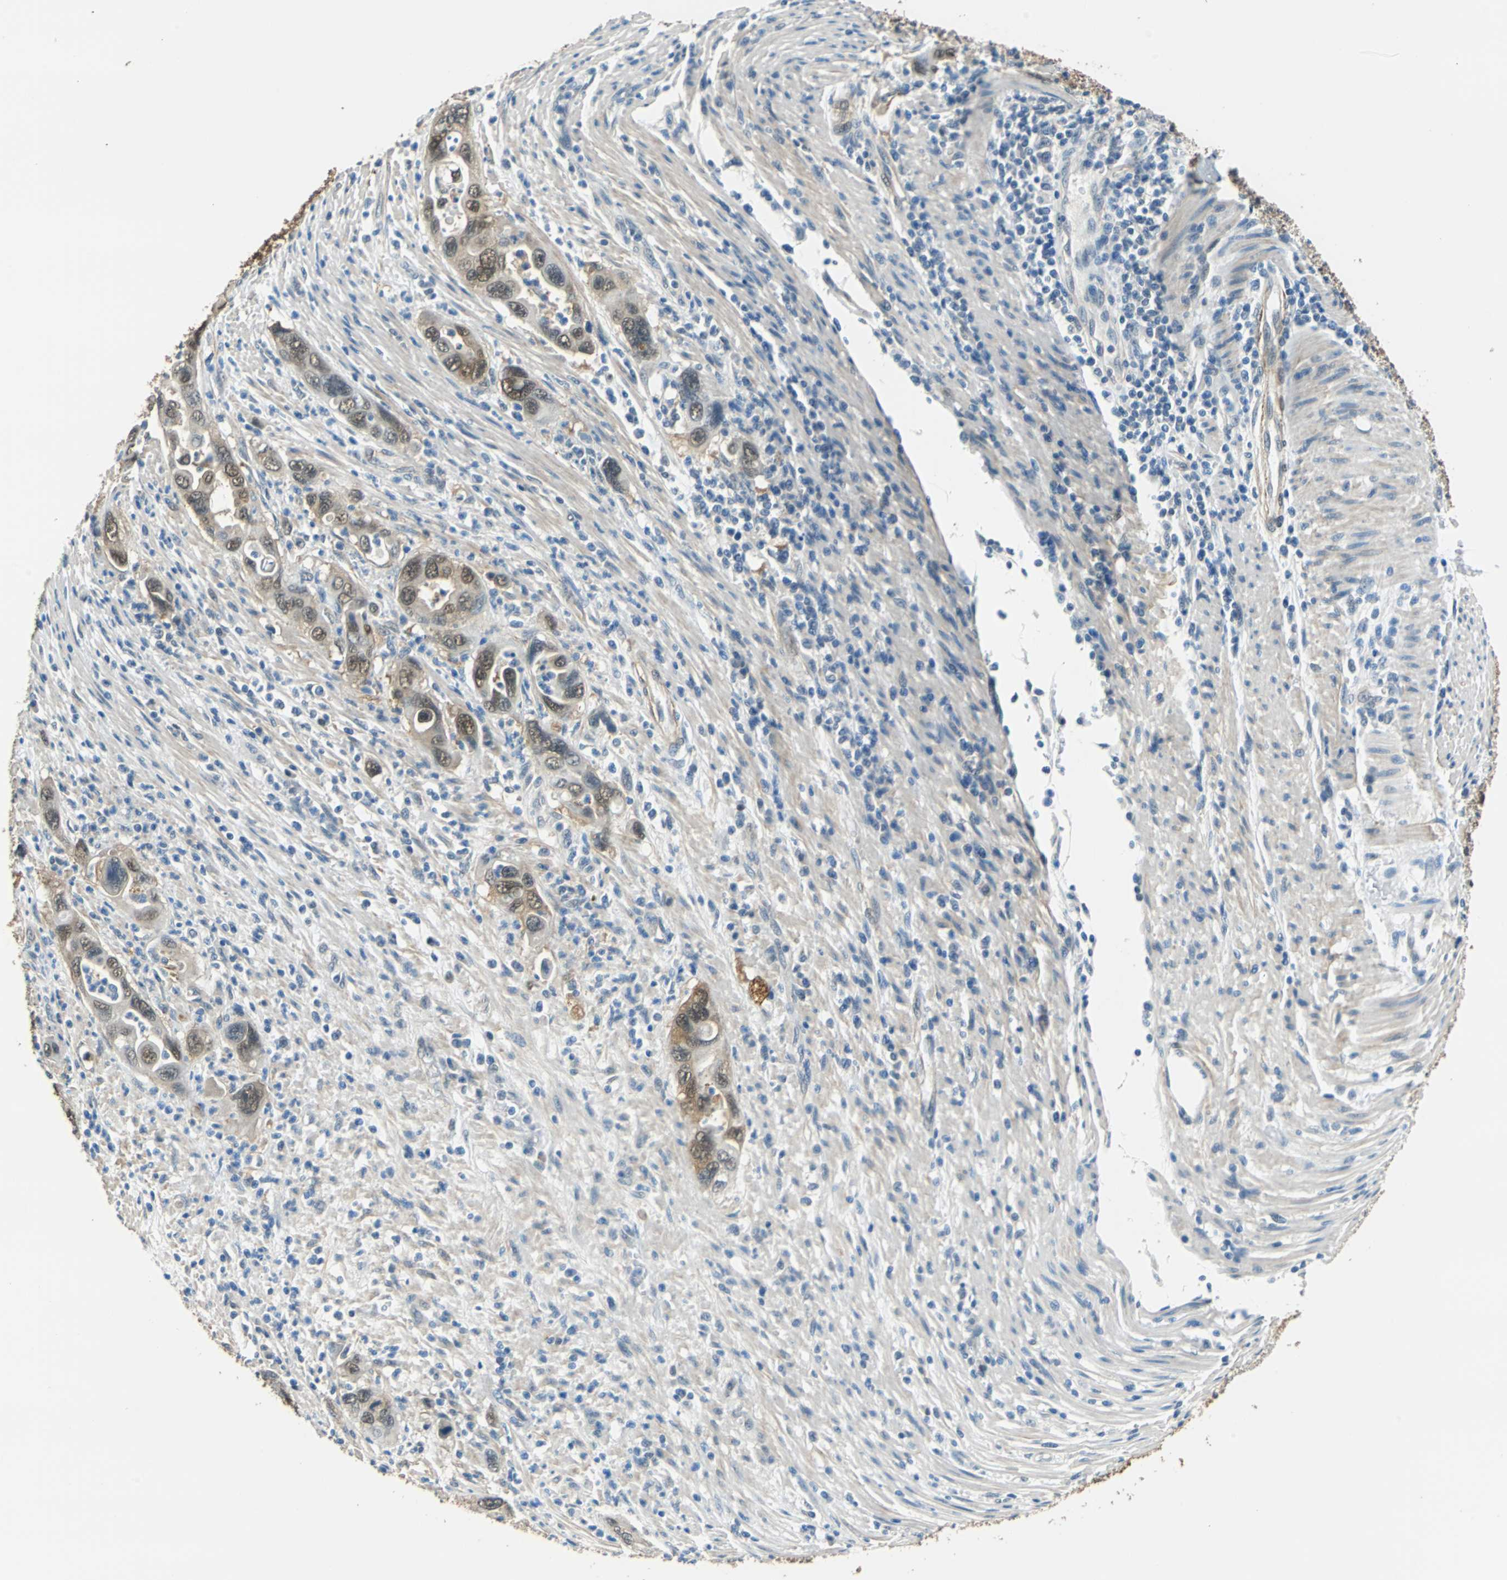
{"staining": {"intensity": "moderate", "quantity": ">75%", "location": "cytoplasmic/membranous,nuclear"}, "tissue": "pancreatic cancer", "cell_type": "Tumor cells", "image_type": "cancer", "snomed": [{"axis": "morphology", "description": "Adenocarcinoma, NOS"}, {"axis": "topography", "description": "Pancreas"}], "caption": "A histopathology image of human pancreatic cancer stained for a protein displays moderate cytoplasmic/membranous and nuclear brown staining in tumor cells.", "gene": "FKBP4", "patient": {"sex": "female", "age": 71}}